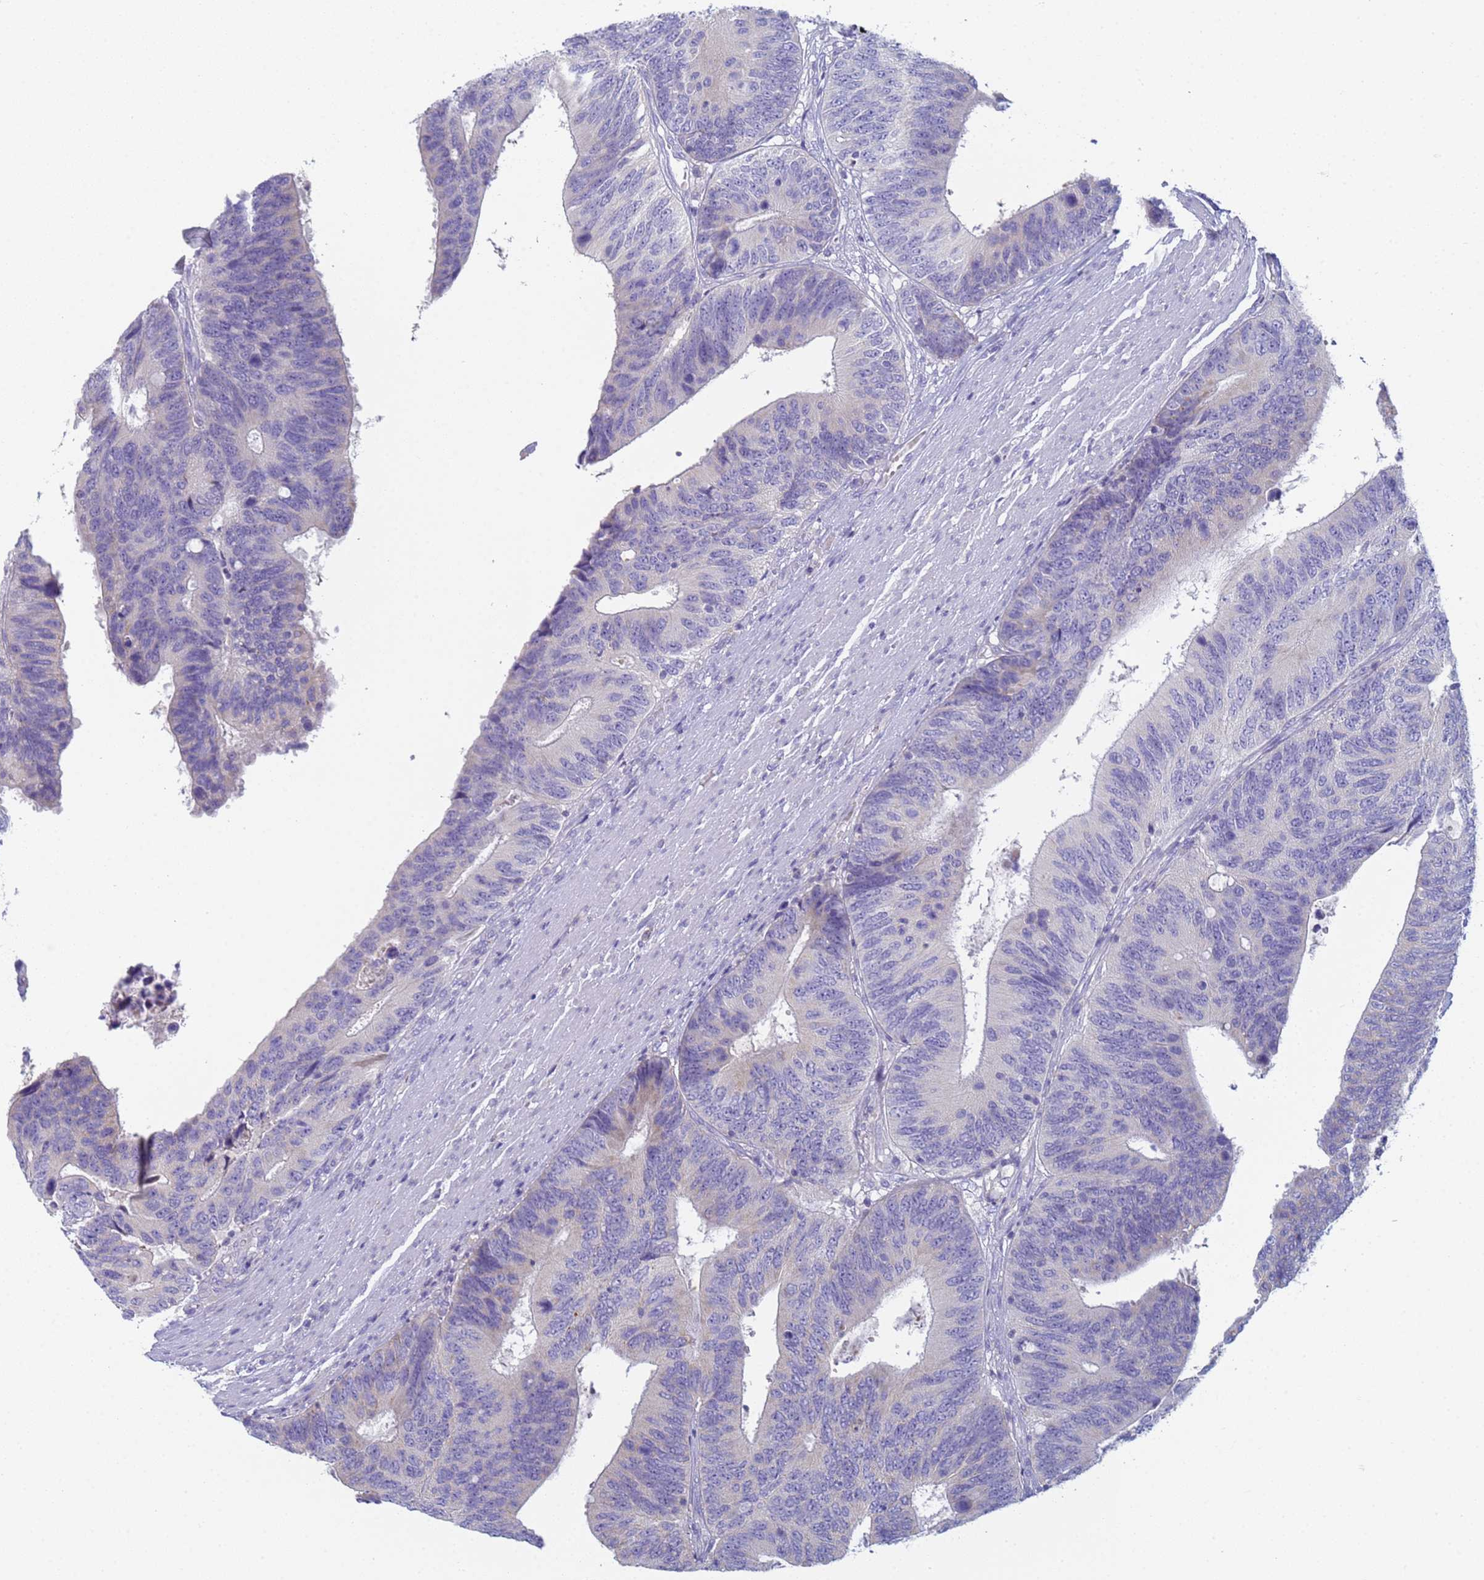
{"staining": {"intensity": "weak", "quantity": "<25%", "location": "cytoplasmic/membranous"}, "tissue": "colorectal cancer", "cell_type": "Tumor cells", "image_type": "cancer", "snomed": [{"axis": "morphology", "description": "Adenocarcinoma, NOS"}, {"axis": "topography", "description": "Colon"}], "caption": "IHC of human adenocarcinoma (colorectal) shows no positivity in tumor cells.", "gene": "CR1", "patient": {"sex": "male", "age": 87}}